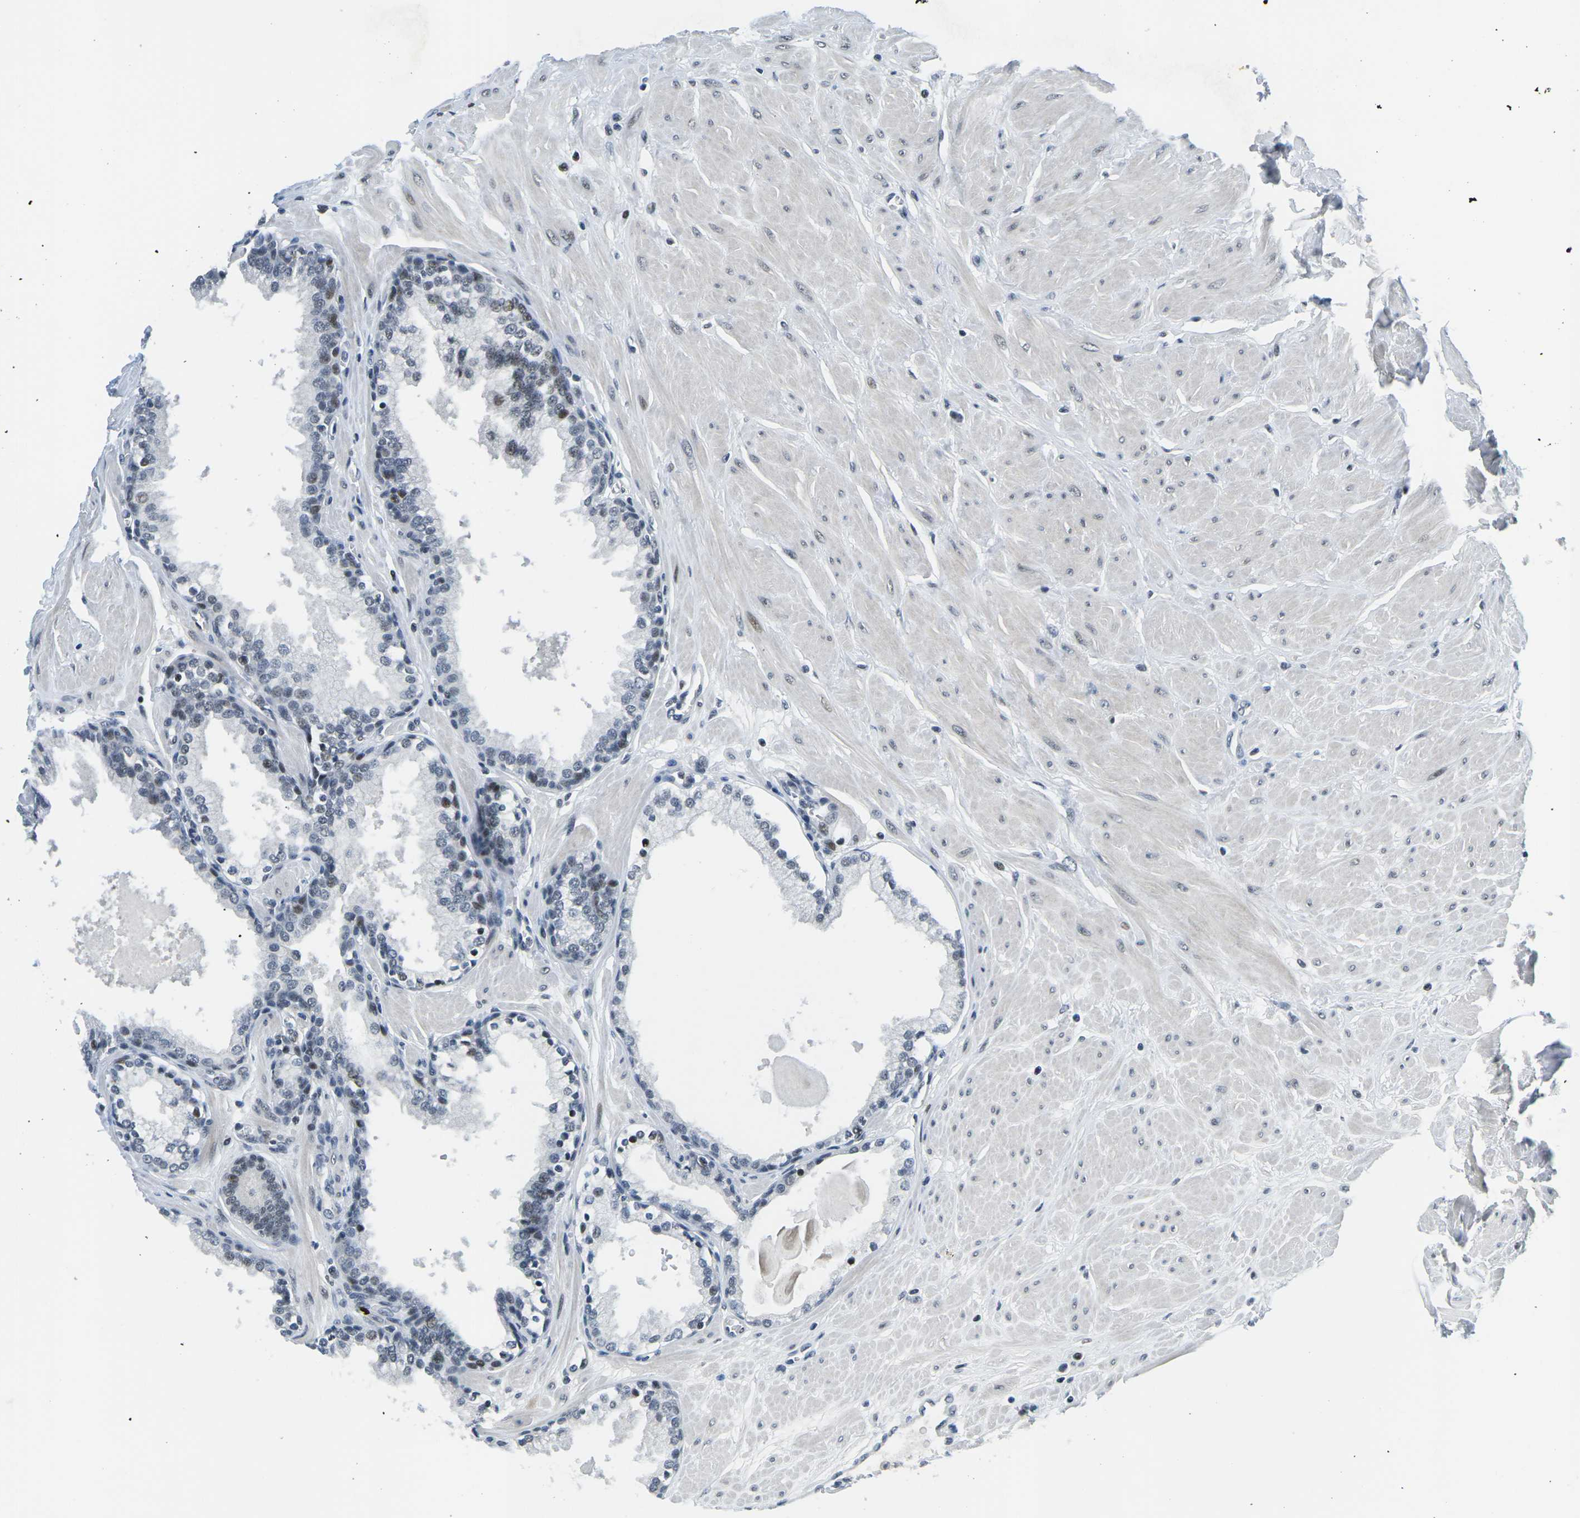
{"staining": {"intensity": "weak", "quantity": "<25%", "location": "nuclear"}, "tissue": "prostate", "cell_type": "Glandular cells", "image_type": "normal", "snomed": [{"axis": "morphology", "description": "Normal tissue, NOS"}, {"axis": "topography", "description": "Prostate"}], "caption": "Immunohistochemical staining of normal human prostate shows no significant expression in glandular cells. (DAB (3,3'-diaminobenzidine) IHC with hematoxylin counter stain).", "gene": "PRPF8", "patient": {"sex": "male", "age": 51}}